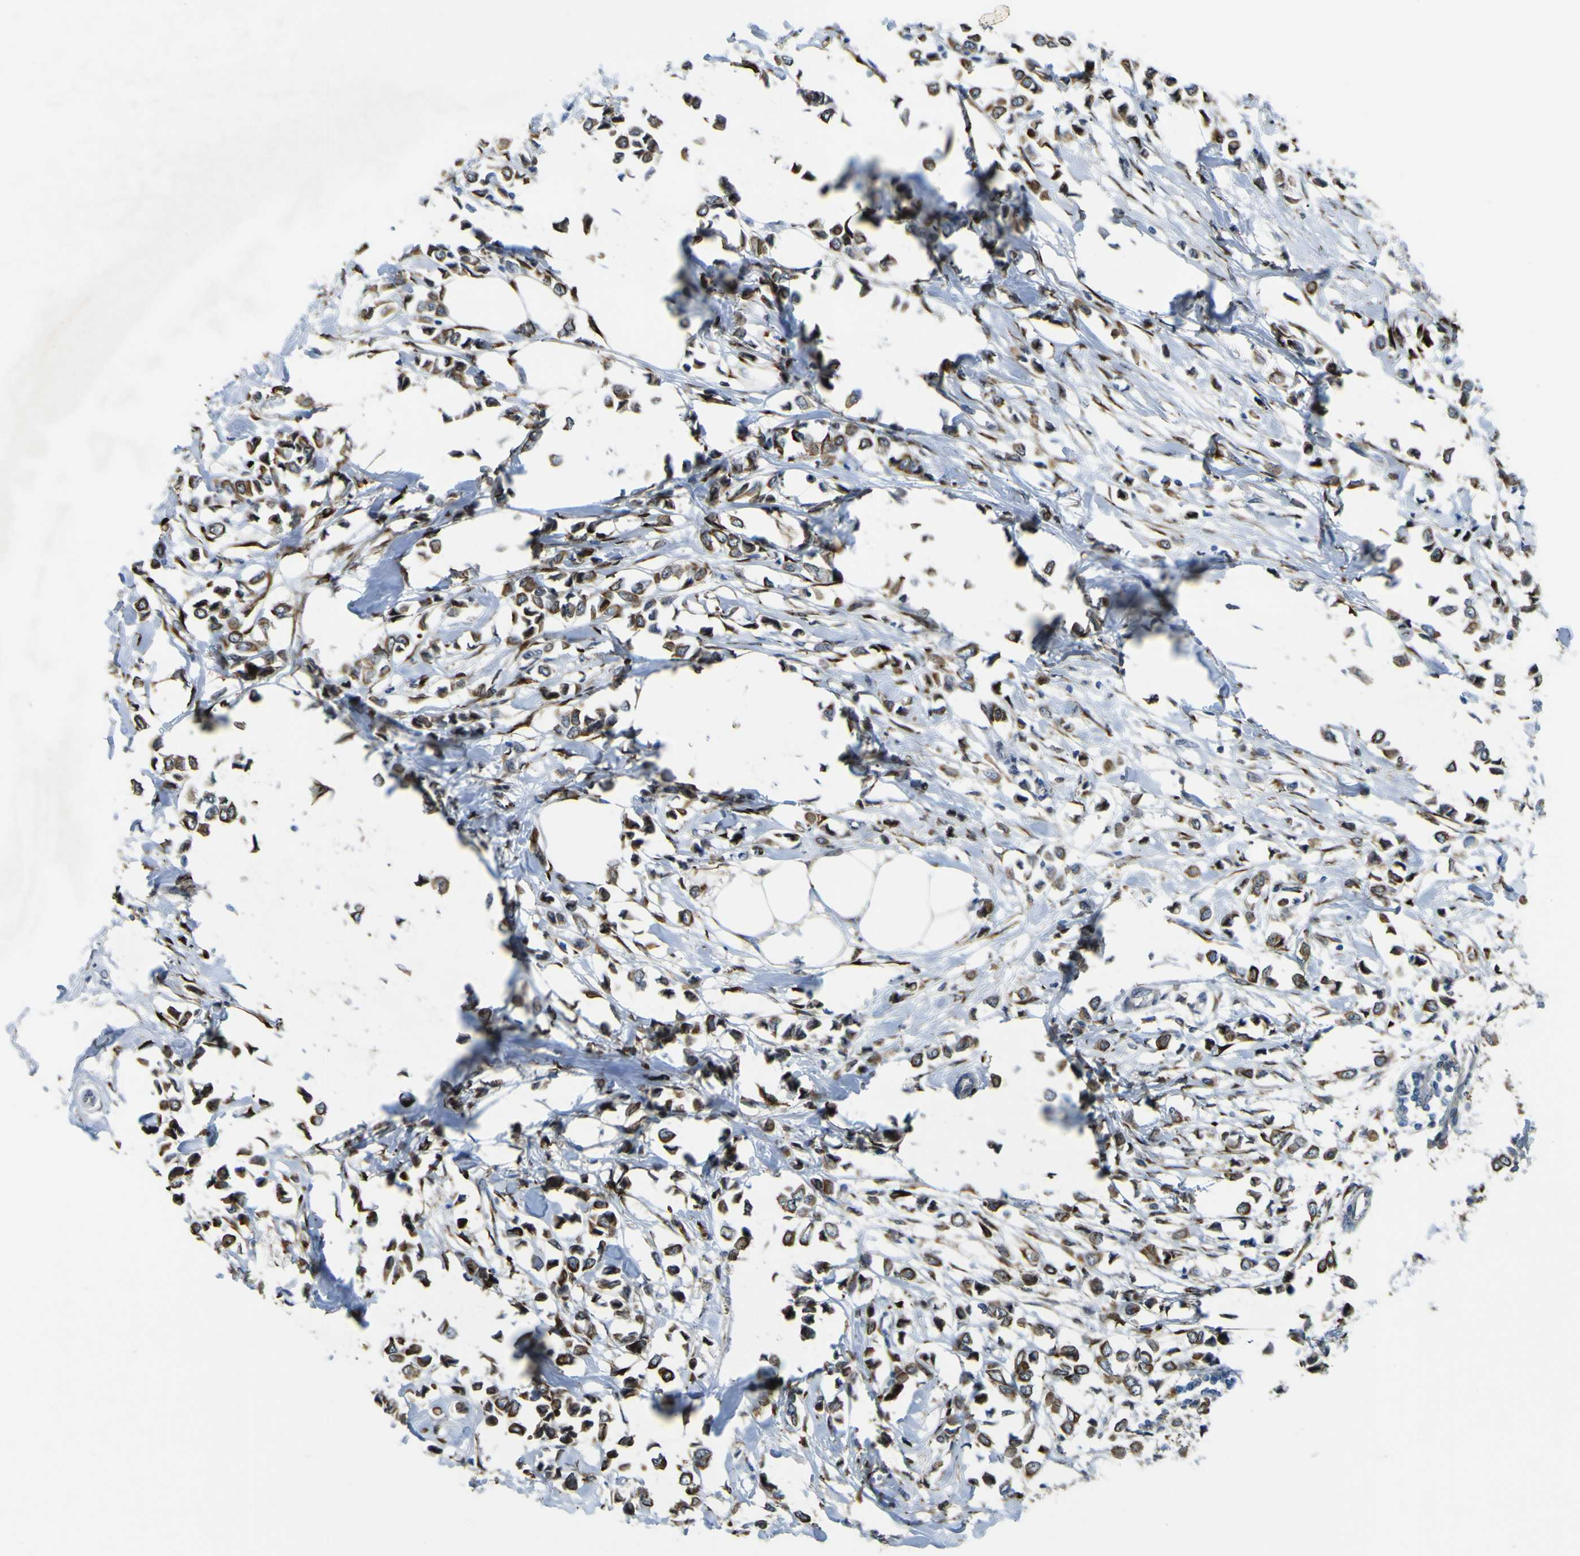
{"staining": {"intensity": "strong", "quantity": ">75%", "location": "cytoplasmic/membranous"}, "tissue": "breast cancer", "cell_type": "Tumor cells", "image_type": "cancer", "snomed": [{"axis": "morphology", "description": "Lobular carcinoma"}, {"axis": "topography", "description": "Breast"}], "caption": "Strong cytoplasmic/membranous positivity for a protein is present in about >75% of tumor cells of breast cancer using IHC.", "gene": "LBHD1", "patient": {"sex": "female", "age": 51}}